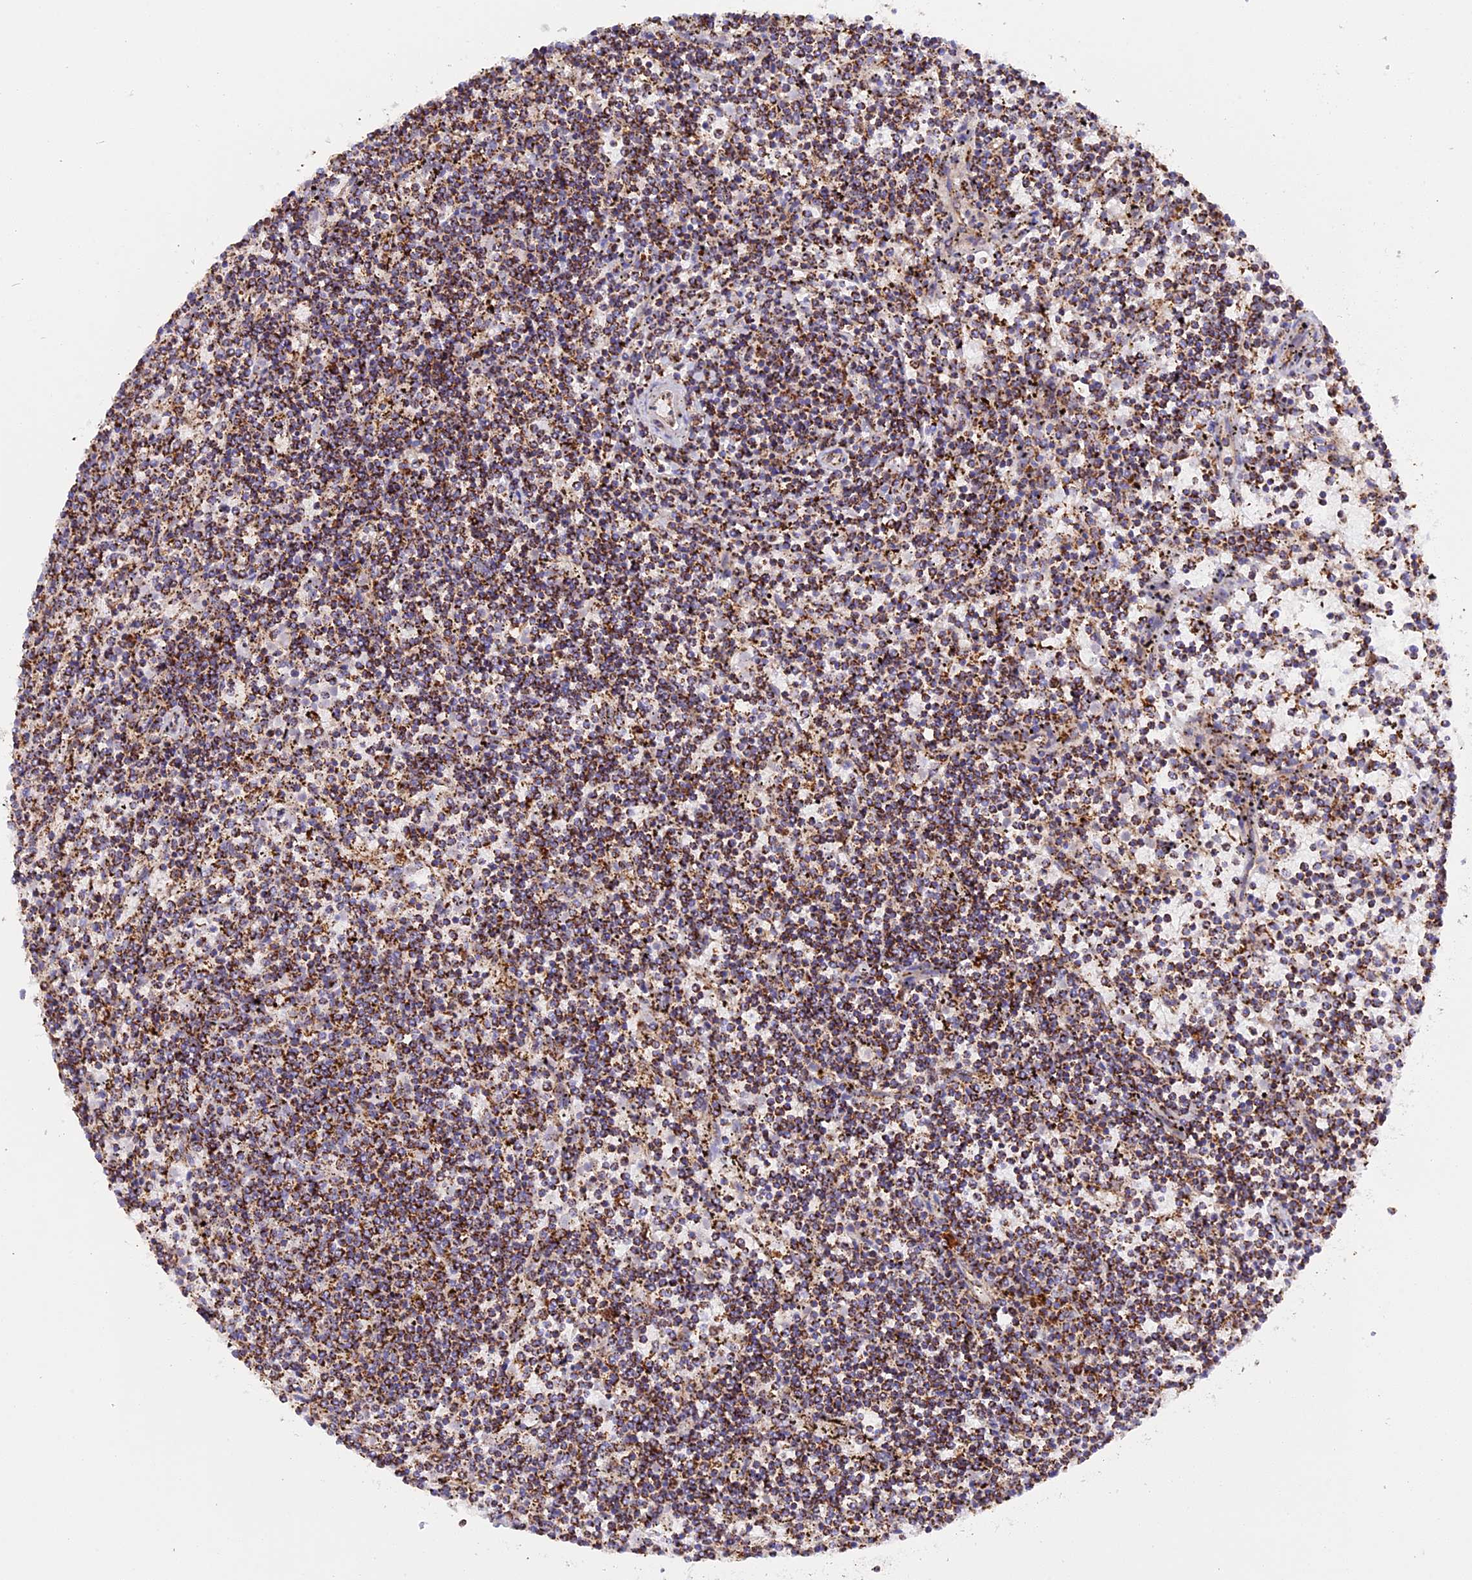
{"staining": {"intensity": "strong", "quantity": ">75%", "location": "cytoplasmic/membranous"}, "tissue": "lymphoma", "cell_type": "Tumor cells", "image_type": "cancer", "snomed": [{"axis": "morphology", "description": "Malignant lymphoma, non-Hodgkin's type, Low grade"}, {"axis": "topography", "description": "Spleen"}], "caption": "Tumor cells display high levels of strong cytoplasmic/membranous positivity in approximately >75% of cells in lymphoma. (IHC, brightfield microscopy, high magnification).", "gene": "UQCRB", "patient": {"sex": "female", "age": 50}}